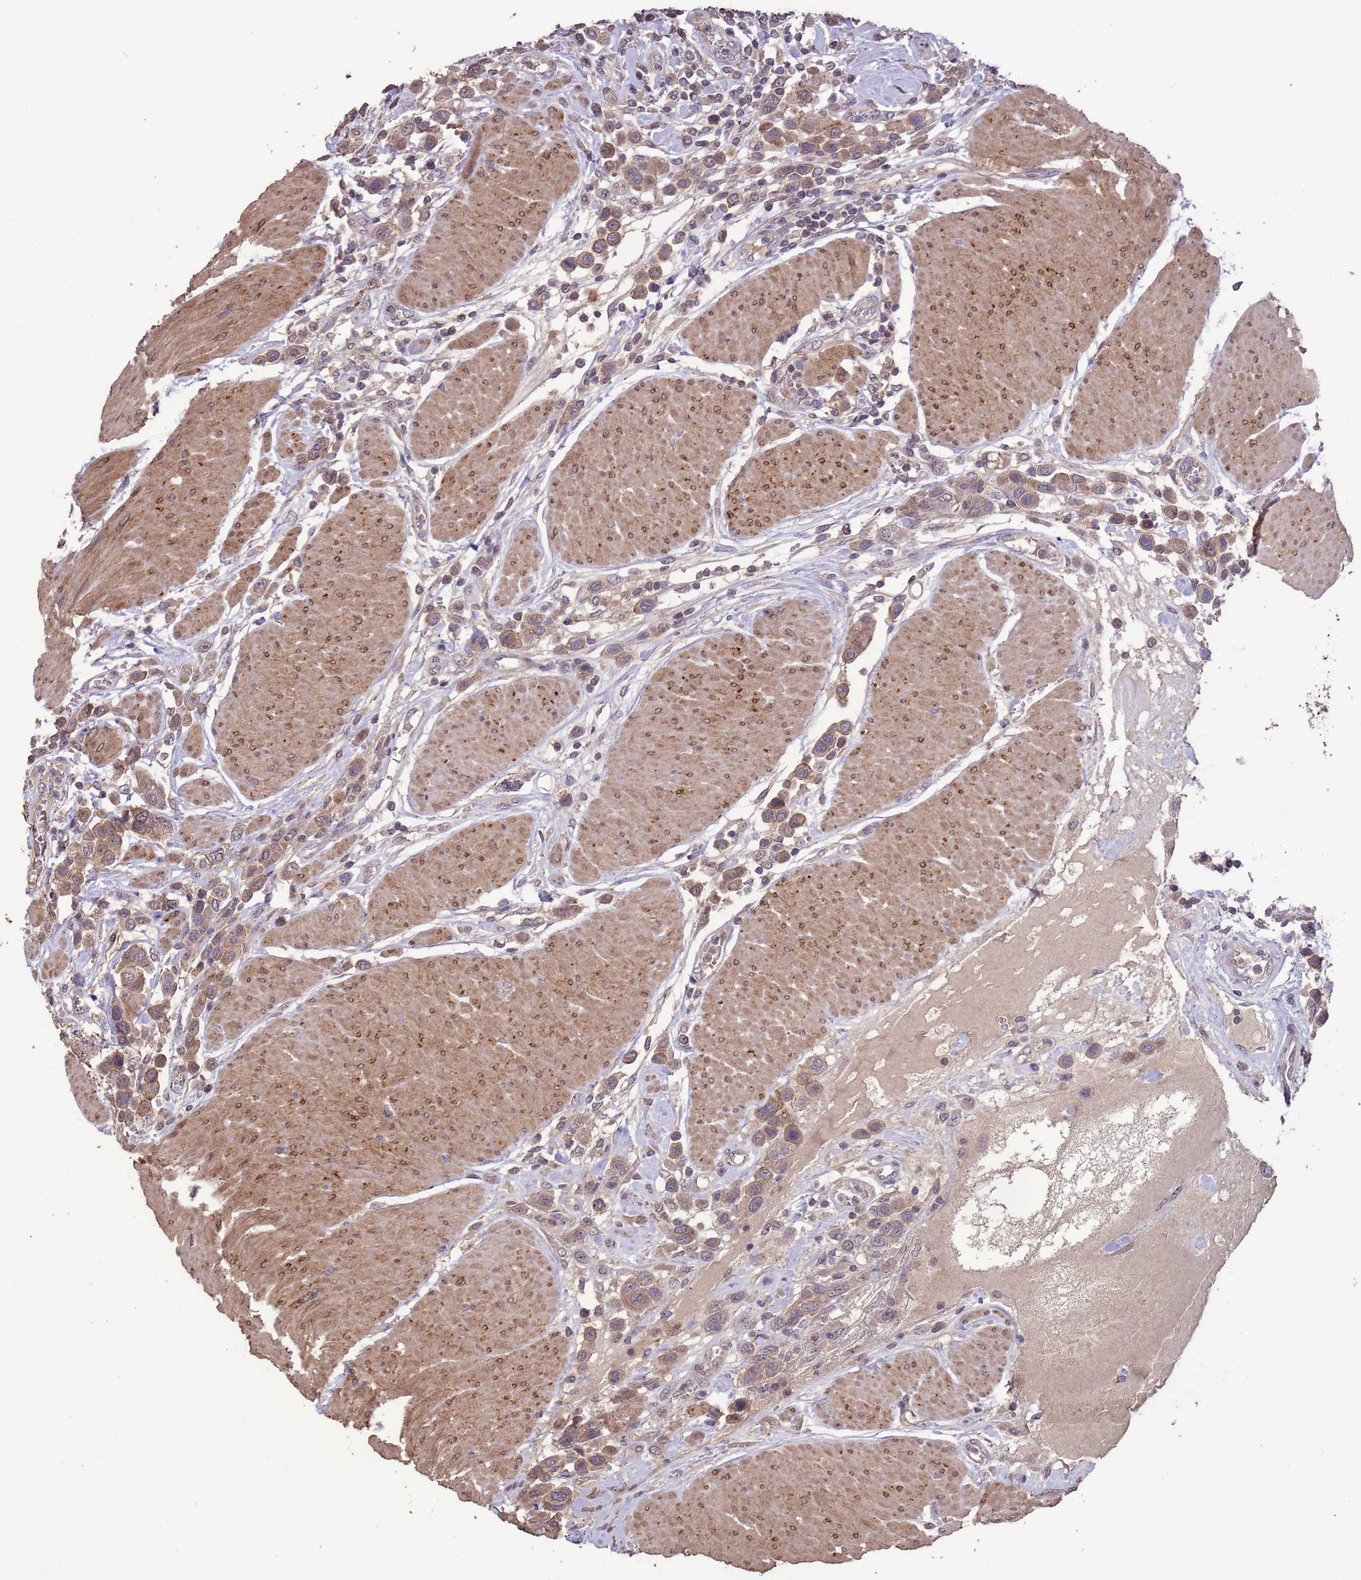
{"staining": {"intensity": "moderate", "quantity": ">75%", "location": "cytoplasmic/membranous"}, "tissue": "urothelial cancer", "cell_type": "Tumor cells", "image_type": "cancer", "snomed": [{"axis": "morphology", "description": "Urothelial carcinoma, High grade"}, {"axis": "topography", "description": "Urinary bladder"}], "caption": "Immunohistochemical staining of urothelial carcinoma (high-grade) shows moderate cytoplasmic/membranous protein positivity in approximately >75% of tumor cells.", "gene": "SLC9B2", "patient": {"sex": "male", "age": 50}}